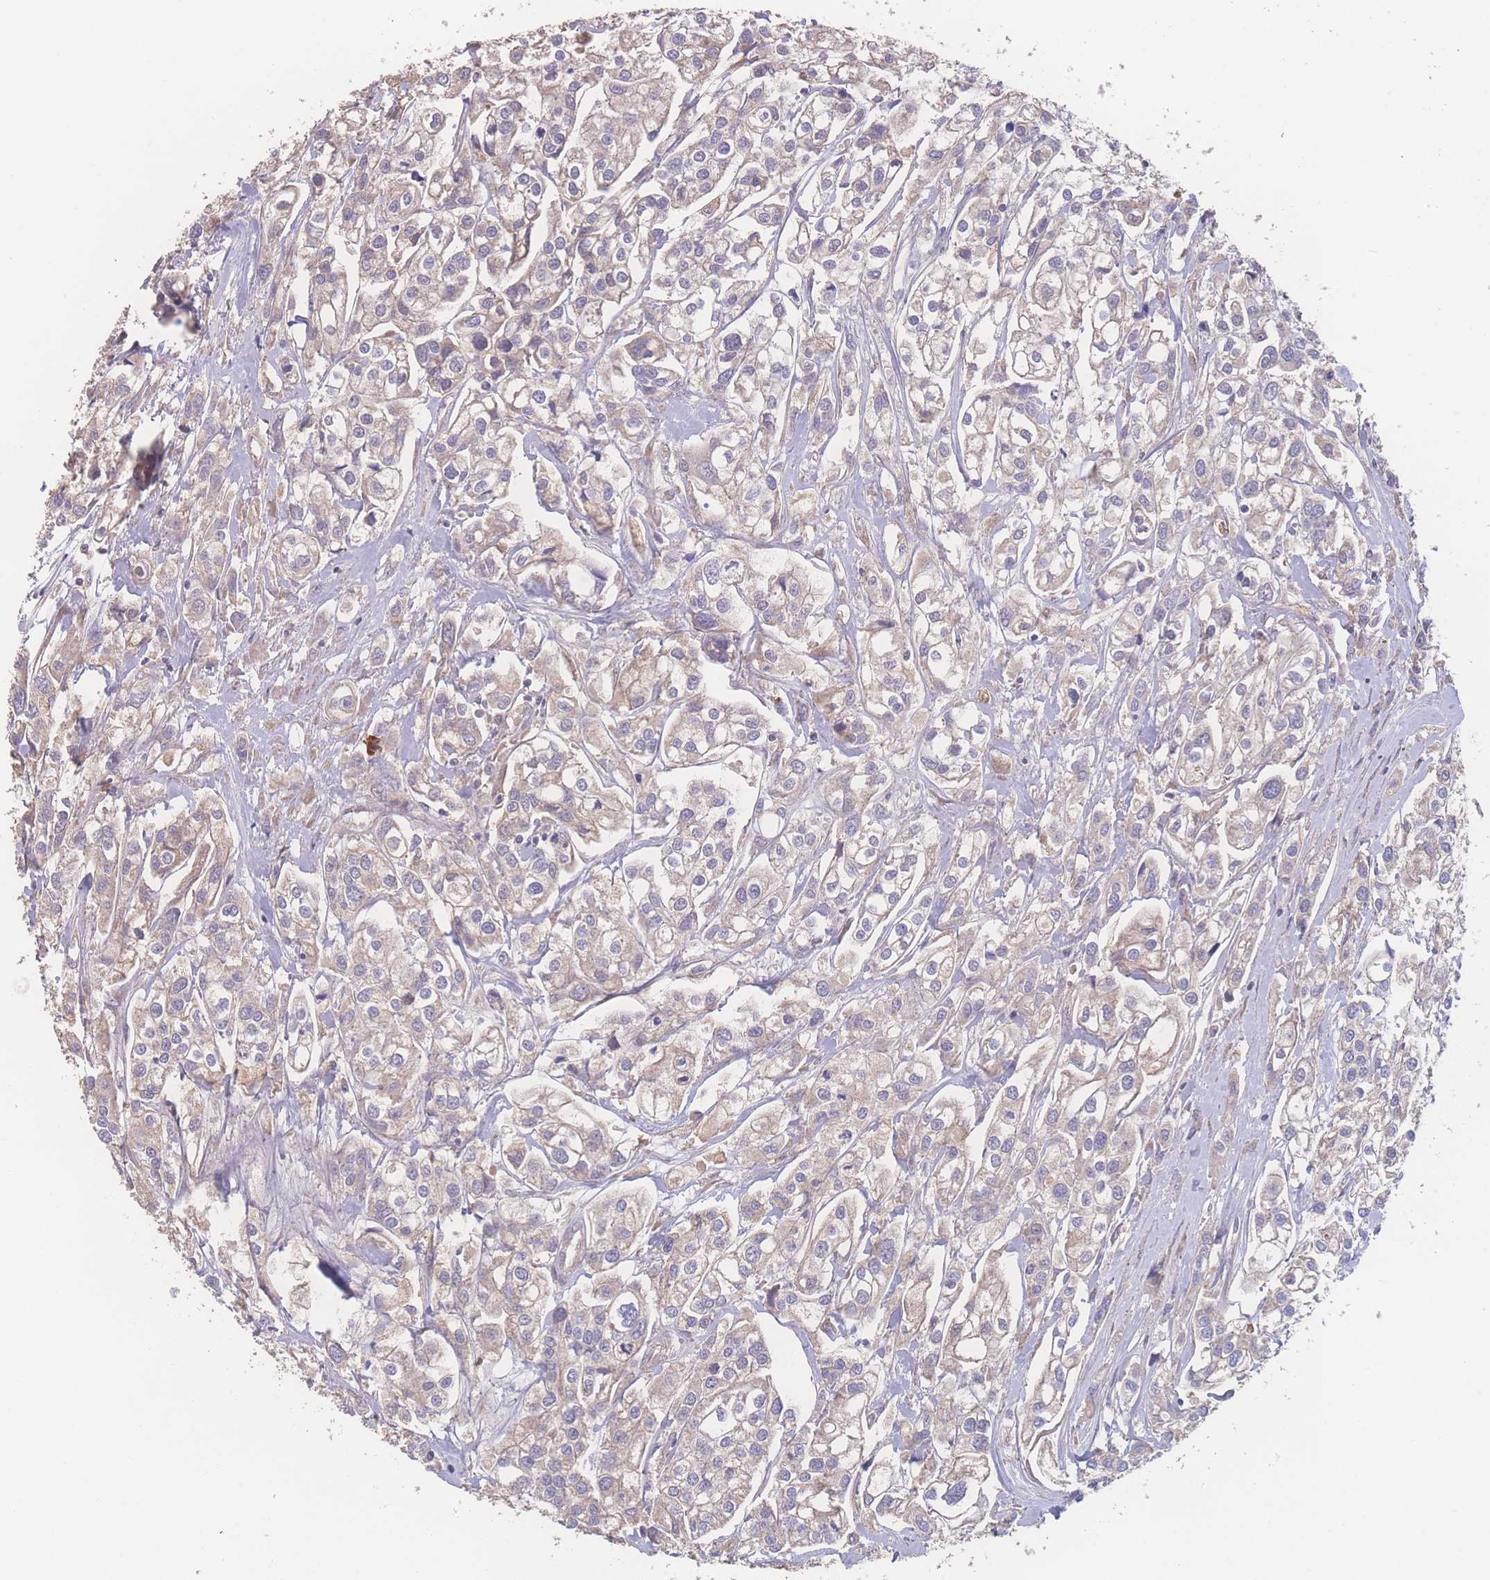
{"staining": {"intensity": "weak", "quantity": "<25%", "location": "cytoplasmic/membranous"}, "tissue": "urothelial cancer", "cell_type": "Tumor cells", "image_type": "cancer", "snomed": [{"axis": "morphology", "description": "Urothelial carcinoma, High grade"}, {"axis": "topography", "description": "Urinary bladder"}], "caption": "The histopathology image exhibits no significant expression in tumor cells of urothelial carcinoma (high-grade).", "gene": "ATXN10", "patient": {"sex": "male", "age": 67}}